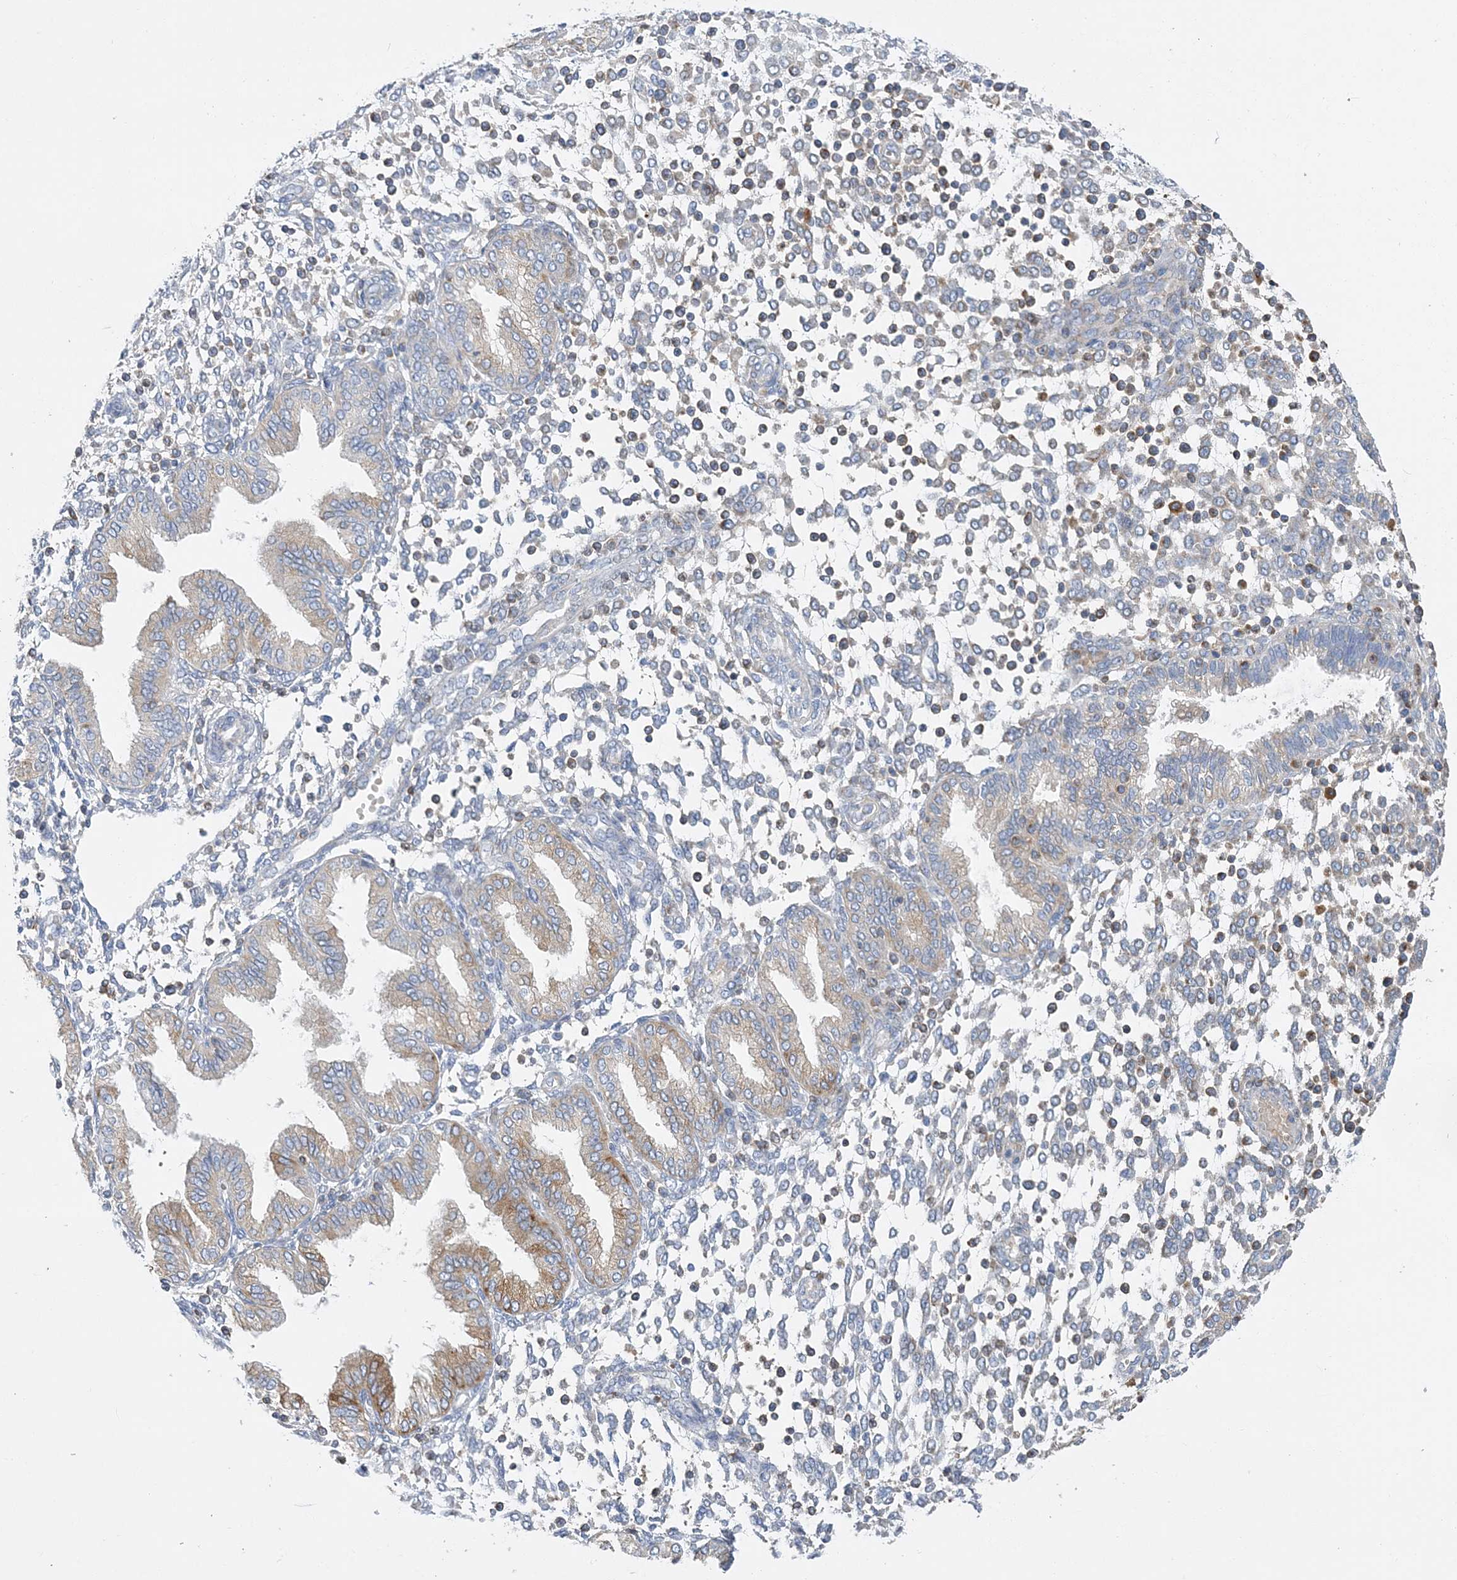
{"staining": {"intensity": "weak", "quantity": "<25%", "location": "cytoplasmic/membranous"}, "tissue": "endometrium", "cell_type": "Cells in endometrial stroma", "image_type": "normal", "snomed": [{"axis": "morphology", "description": "Normal tissue, NOS"}, {"axis": "topography", "description": "Endometrium"}], "caption": "Micrograph shows no significant protein positivity in cells in endometrial stroma of normal endometrium. (DAB IHC, high magnification).", "gene": "FAM114A2", "patient": {"sex": "female", "age": 53}}